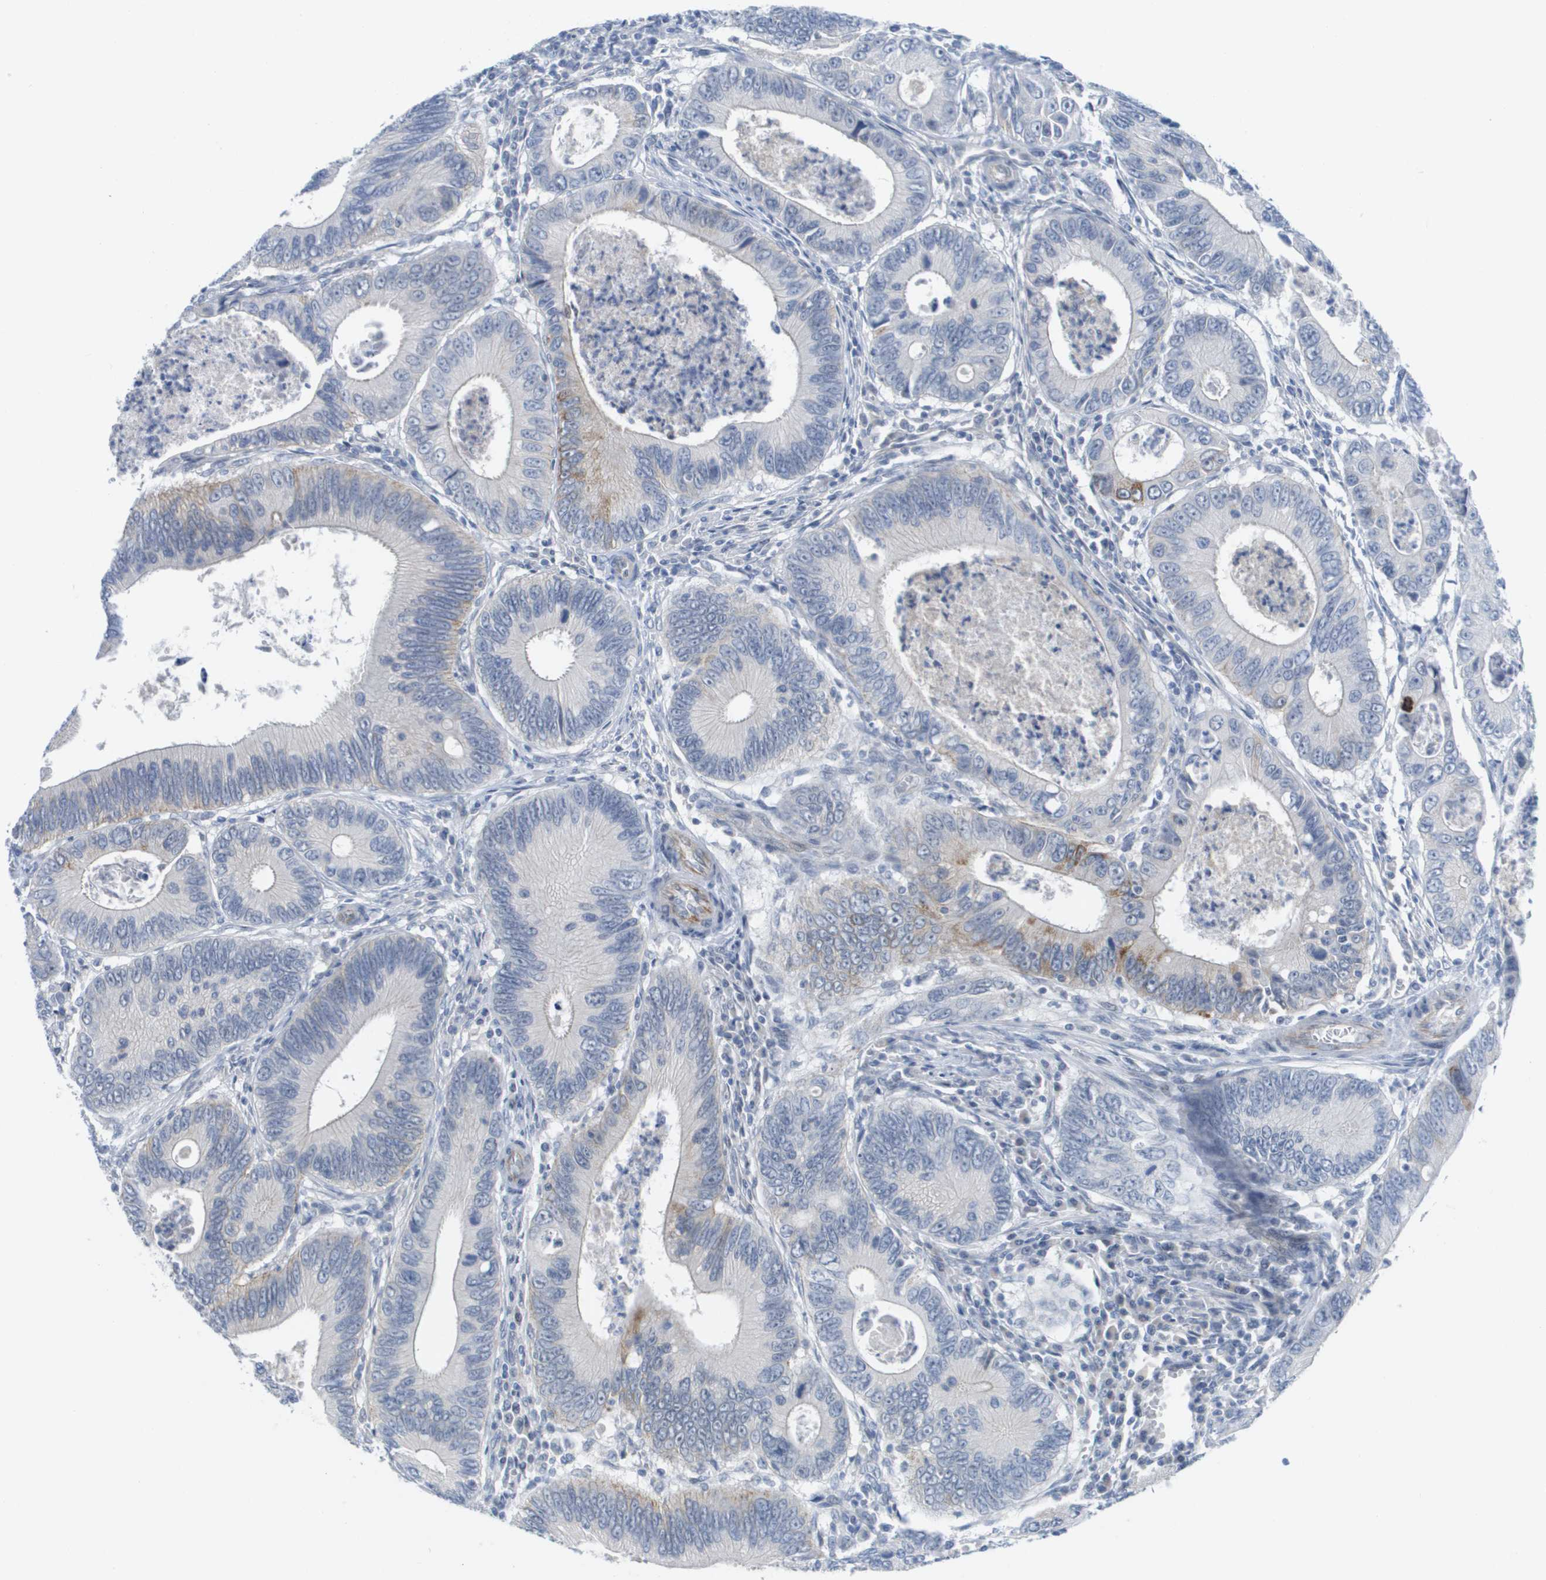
{"staining": {"intensity": "strong", "quantity": "<25%", "location": "cytoplasmic/membranous"}, "tissue": "colorectal cancer", "cell_type": "Tumor cells", "image_type": "cancer", "snomed": [{"axis": "morphology", "description": "Inflammation, NOS"}, {"axis": "morphology", "description": "Adenocarcinoma, NOS"}, {"axis": "topography", "description": "Colon"}], "caption": "Tumor cells reveal strong cytoplasmic/membranous staining in approximately <25% of cells in adenocarcinoma (colorectal). The protein is shown in brown color, while the nuclei are stained blue.", "gene": "PDE4A", "patient": {"sex": "male", "age": 72}}